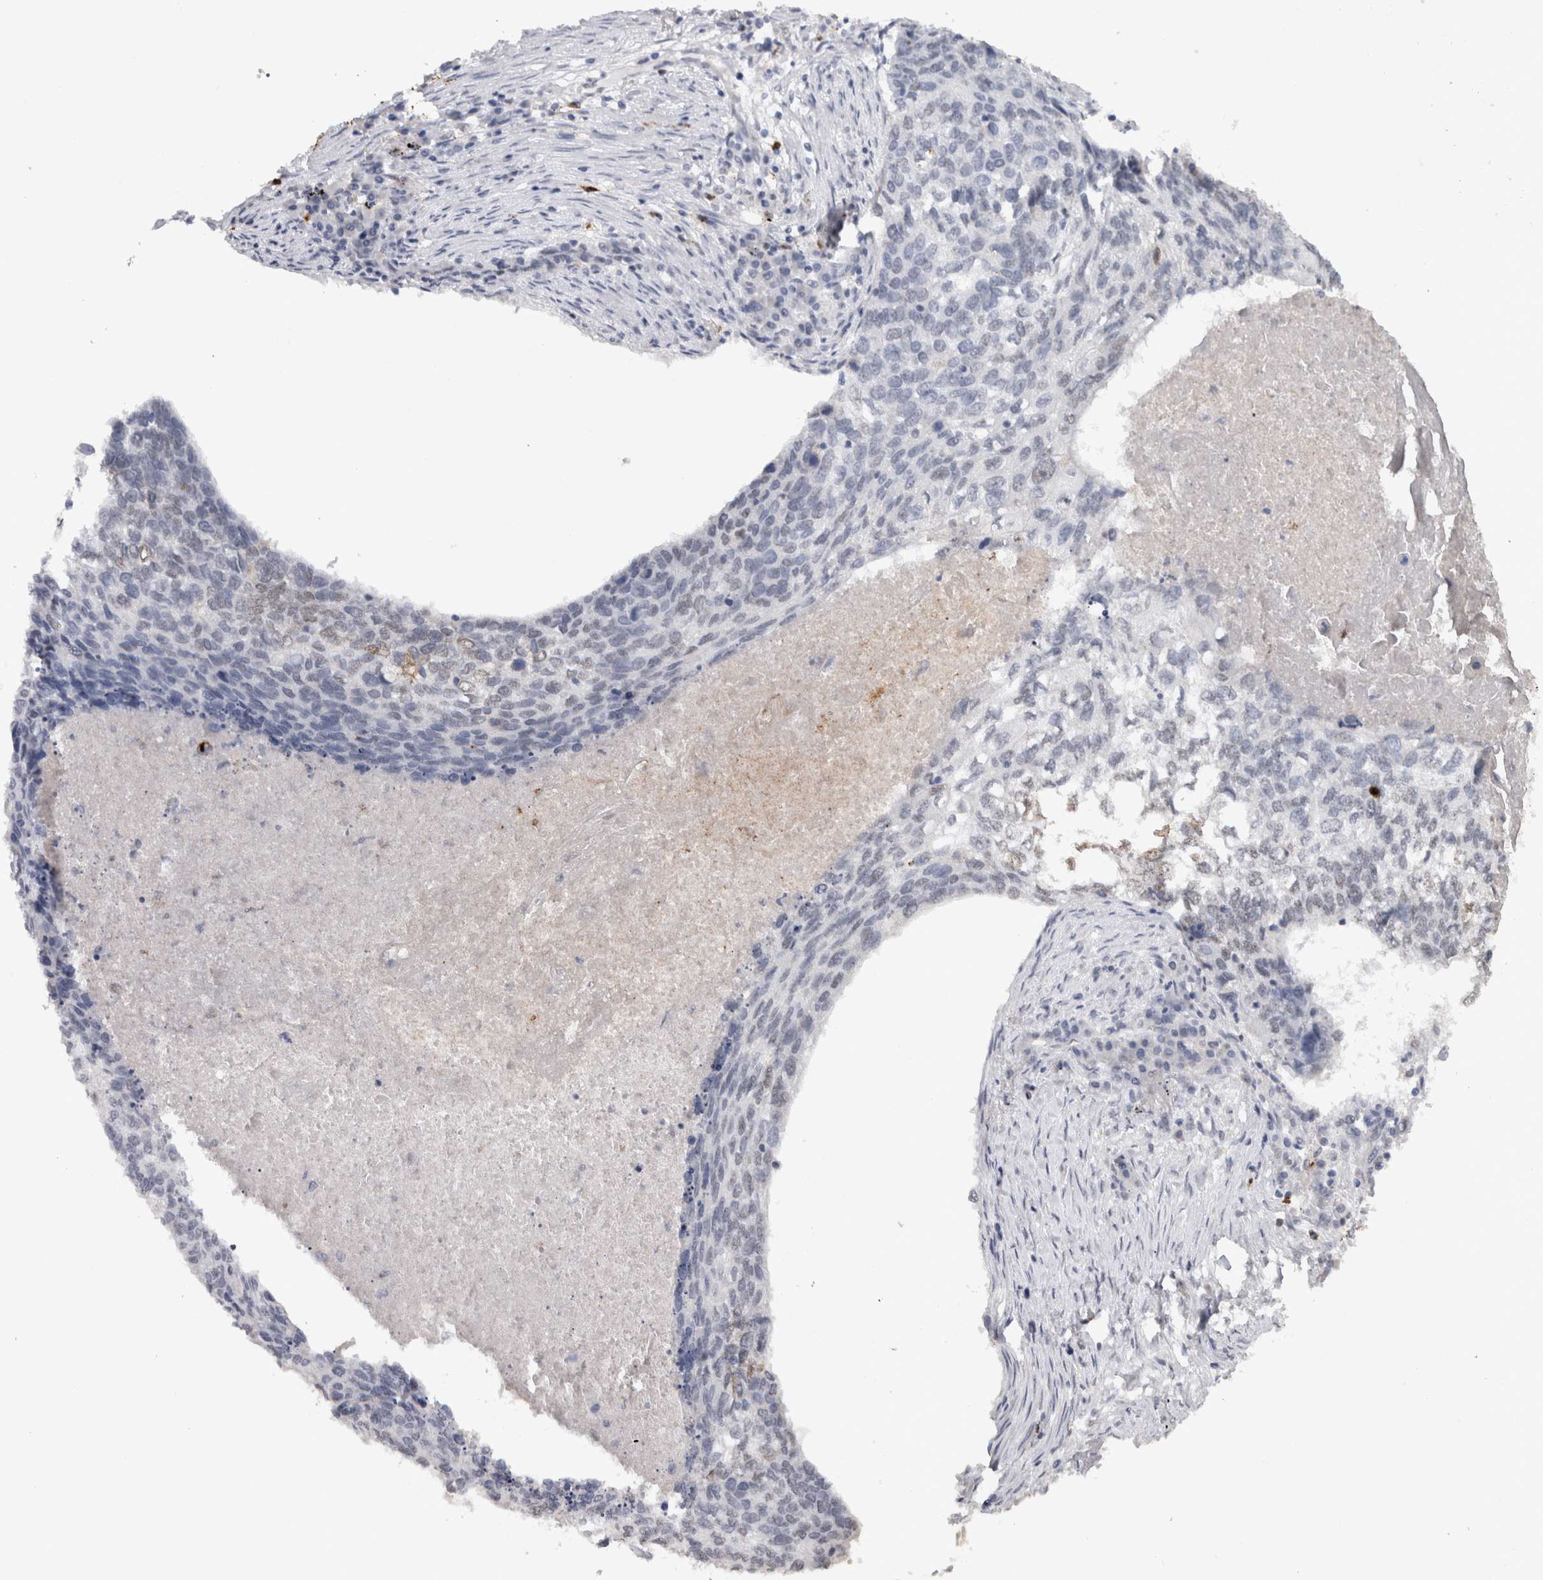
{"staining": {"intensity": "negative", "quantity": "none", "location": "none"}, "tissue": "lung cancer", "cell_type": "Tumor cells", "image_type": "cancer", "snomed": [{"axis": "morphology", "description": "Squamous cell carcinoma, NOS"}, {"axis": "topography", "description": "Lung"}], "caption": "Human lung cancer (squamous cell carcinoma) stained for a protein using immunohistochemistry reveals no positivity in tumor cells.", "gene": "RPS6KA2", "patient": {"sex": "female", "age": 63}}